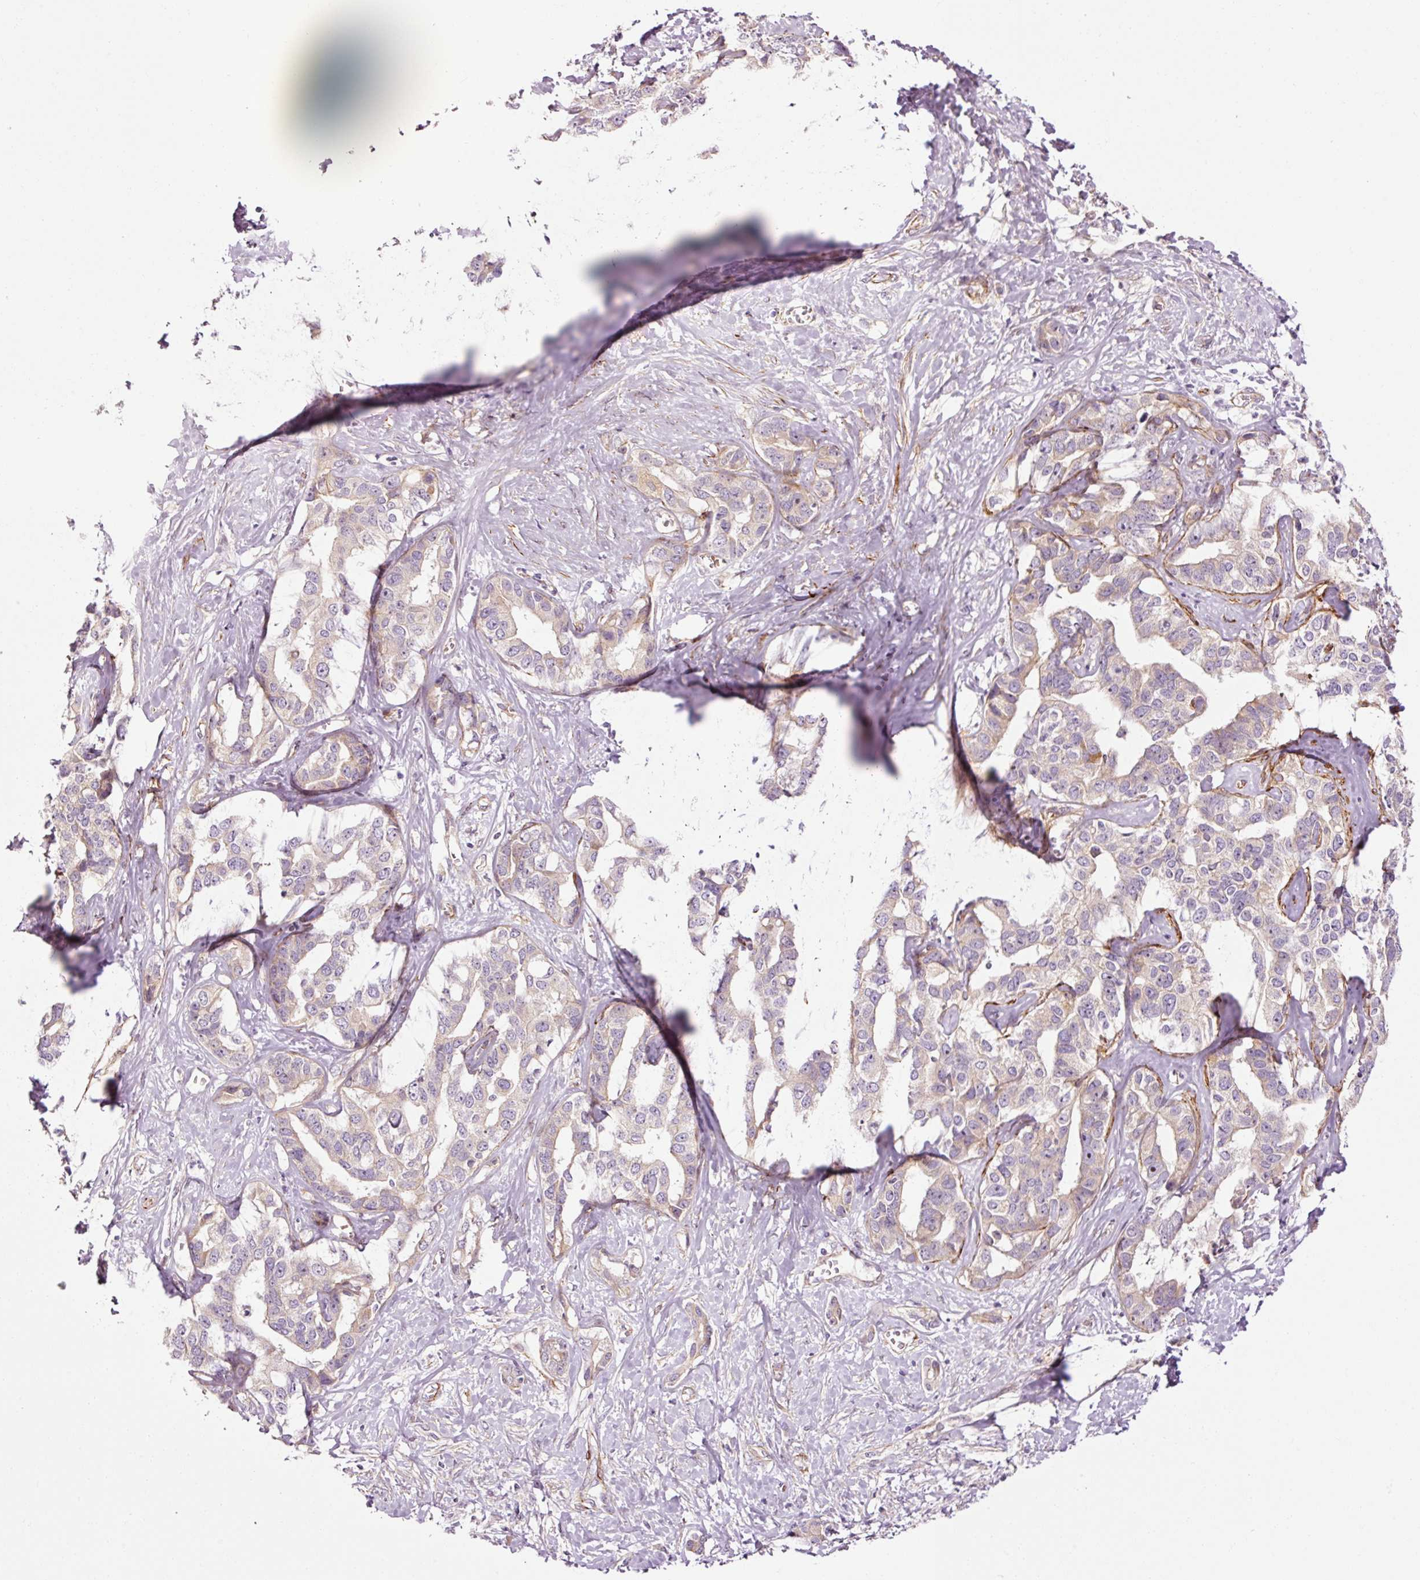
{"staining": {"intensity": "negative", "quantity": "none", "location": "none"}, "tissue": "liver cancer", "cell_type": "Tumor cells", "image_type": "cancer", "snomed": [{"axis": "morphology", "description": "Cholangiocarcinoma"}, {"axis": "topography", "description": "Liver"}], "caption": "The micrograph exhibits no staining of tumor cells in liver cancer (cholangiocarcinoma).", "gene": "ANKRD20A1", "patient": {"sex": "male", "age": 59}}